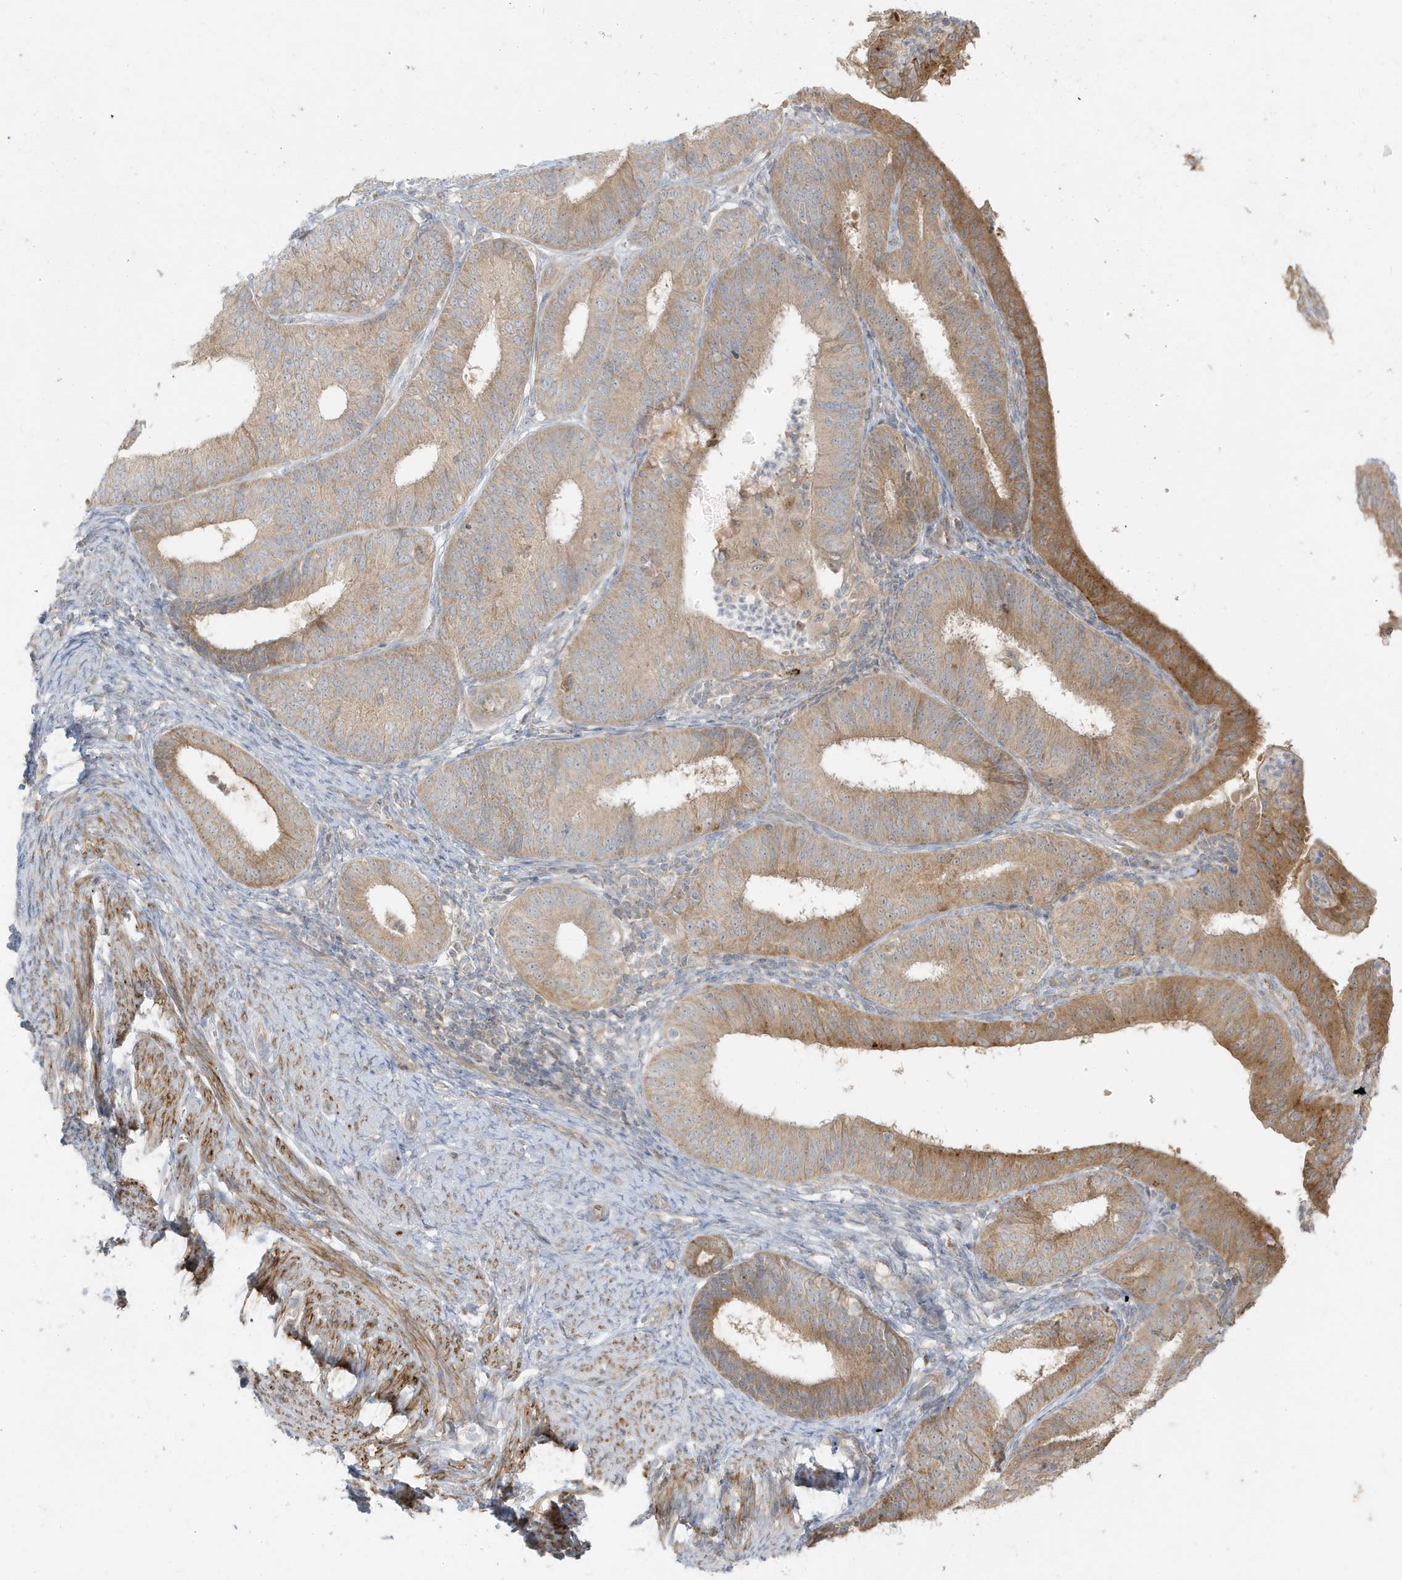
{"staining": {"intensity": "moderate", "quantity": ">75%", "location": "cytoplasmic/membranous"}, "tissue": "endometrial cancer", "cell_type": "Tumor cells", "image_type": "cancer", "snomed": [{"axis": "morphology", "description": "Adenocarcinoma, NOS"}, {"axis": "topography", "description": "Endometrium"}], "caption": "Adenocarcinoma (endometrial) tissue reveals moderate cytoplasmic/membranous positivity in approximately >75% of tumor cells", "gene": "MCOLN1", "patient": {"sex": "female", "age": 51}}